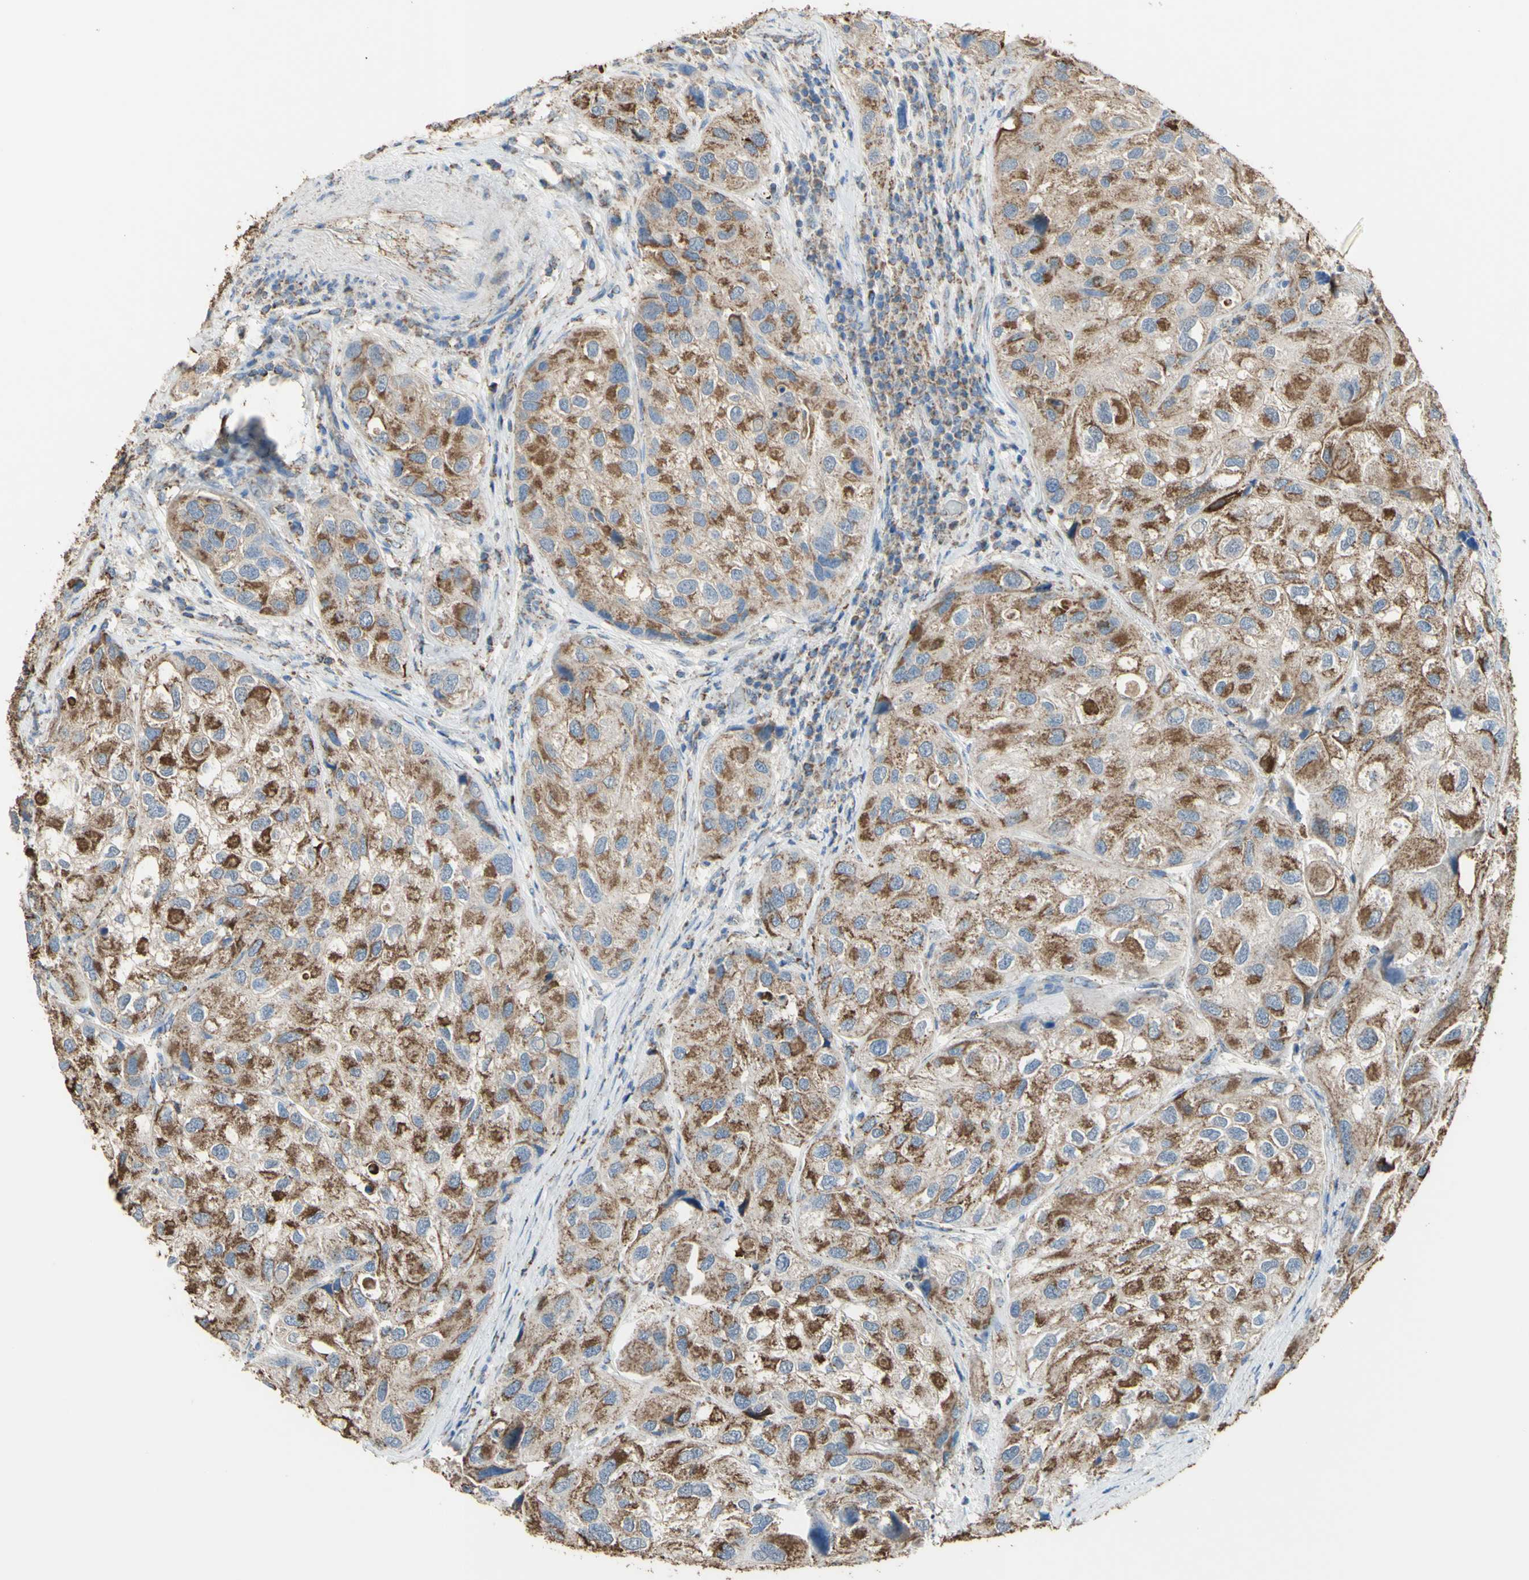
{"staining": {"intensity": "moderate", "quantity": ">75%", "location": "cytoplasmic/membranous"}, "tissue": "urothelial cancer", "cell_type": "Tumor cells", "image_type": "cancer", "snomed": [{"axis": "morphology", "description": "Urothelial carcinoma, High grade"}, {"axis": "topography", "description": "Urinary bladder"}], "caption": "Immunohistochemistry (IHC) of urothelial cancer exhibits medium levels of moderate cytoplasmic/membranous expression in about >75% of tumor cells. The protein is stained brown, and the nuclei are stained in blue (DAB (3,3'-diaminobenzidine) IHC with brightfield microscopy, high magnification).", "gene": "CMKLR2", "patient": {"sex": "female", "age": 64}}